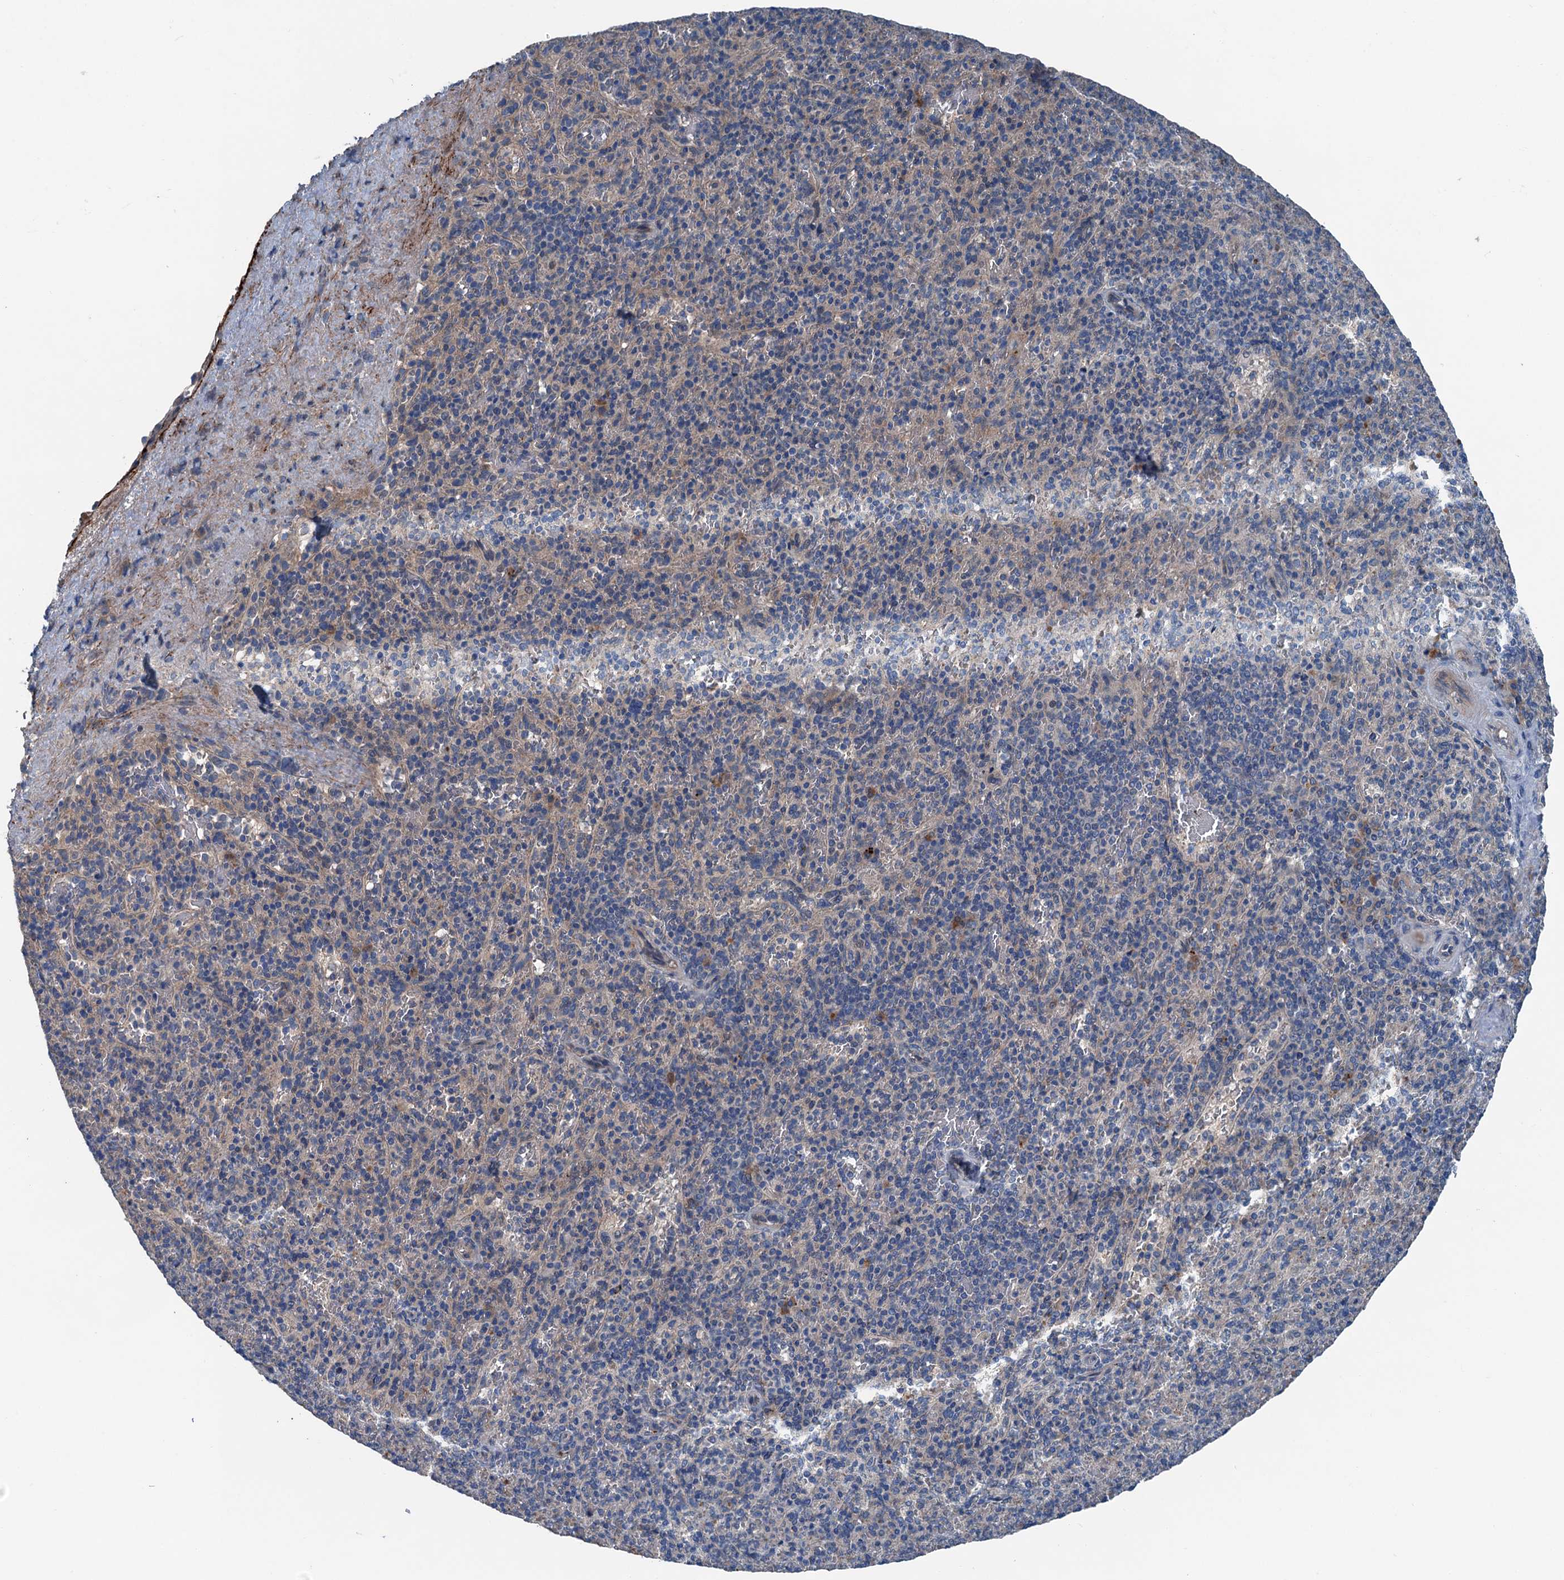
{"staining": {"intensity": "negative", "quantity": "none", "location": "none"}, "tissue": "spleen", "cell_type": "Cells in red pulp", "image_type": "normal", "snomed": [{"axis": "morphology", "description": "Normal tissue, NOS"}, {"axis": "topography", "description": "Spleen"}], "caption": "Cells in red pulp show no significant protein staining in benign spleen. (Stains: DAB (3,3'-diaminobenzidine) IHC with hematoxylin counter stain, Microscopy: brightfield microscopy at high magnification).", "gene": "SLC2A10", "patient": {"sex": "male", "age": 82}}